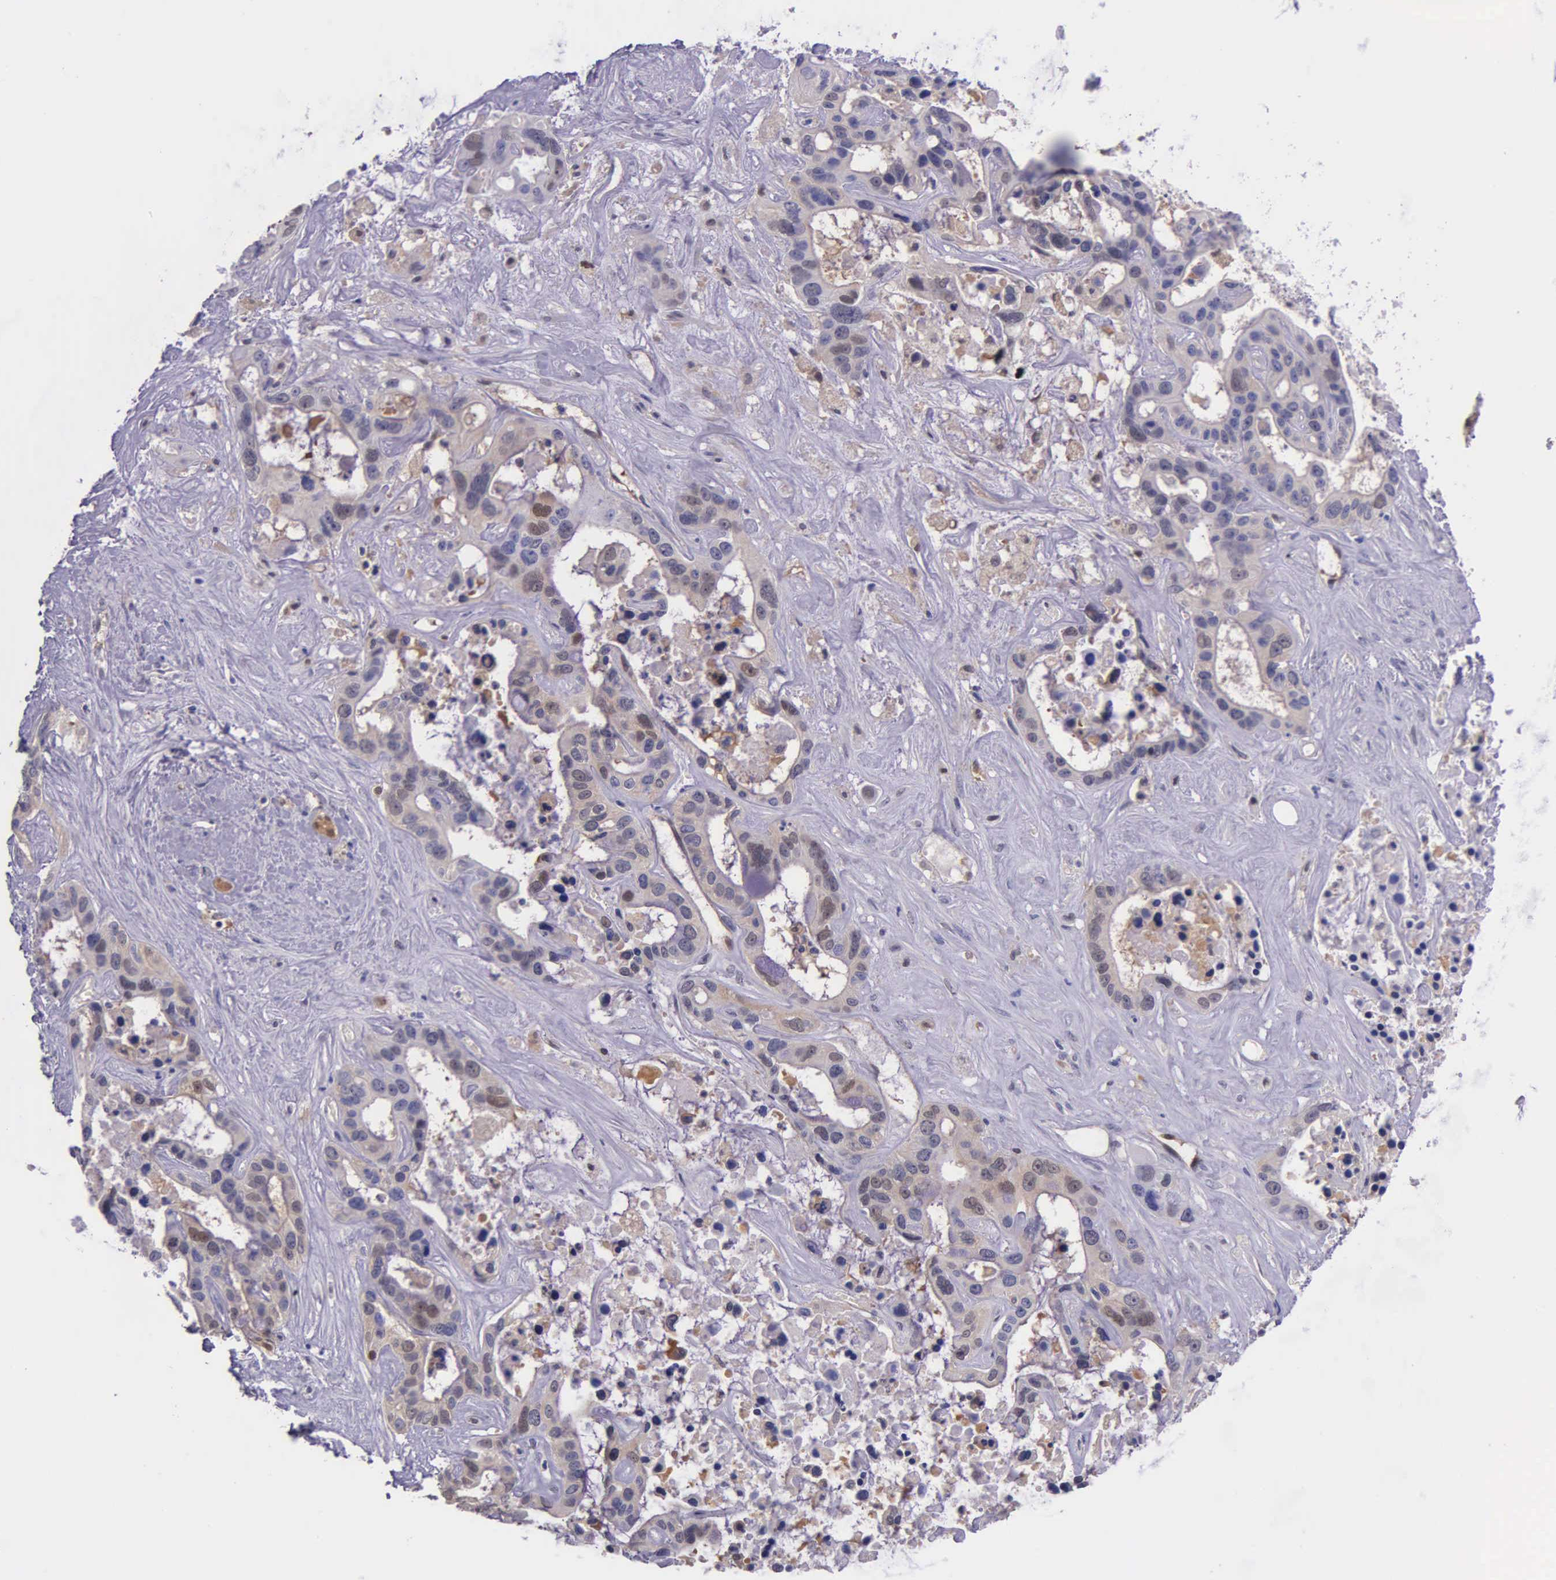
{"staining": {"intensity": "weak", "quantity": ">75%", "location": "cytoplasmic/membranous"}, "tissue": "liver cancer", "cell_type": "Tumor cells", "image_type": "cancer", "snomed": [{"axis": "morphology", "description": "Cholangiocarcinoma"}, {"axis": "topography", "description": "Liver"}], "caption": "Immunohistochemistry (IHC) photomicrograph of human cholangiocarcinoma (liver) stained for a protein (brown), which exhibits low levels of weak cytoplasmic/membranous staining in about >75% of tumor cells.", "gene": "GMPR2", "patient": {"sex": "female", "age": 65}}